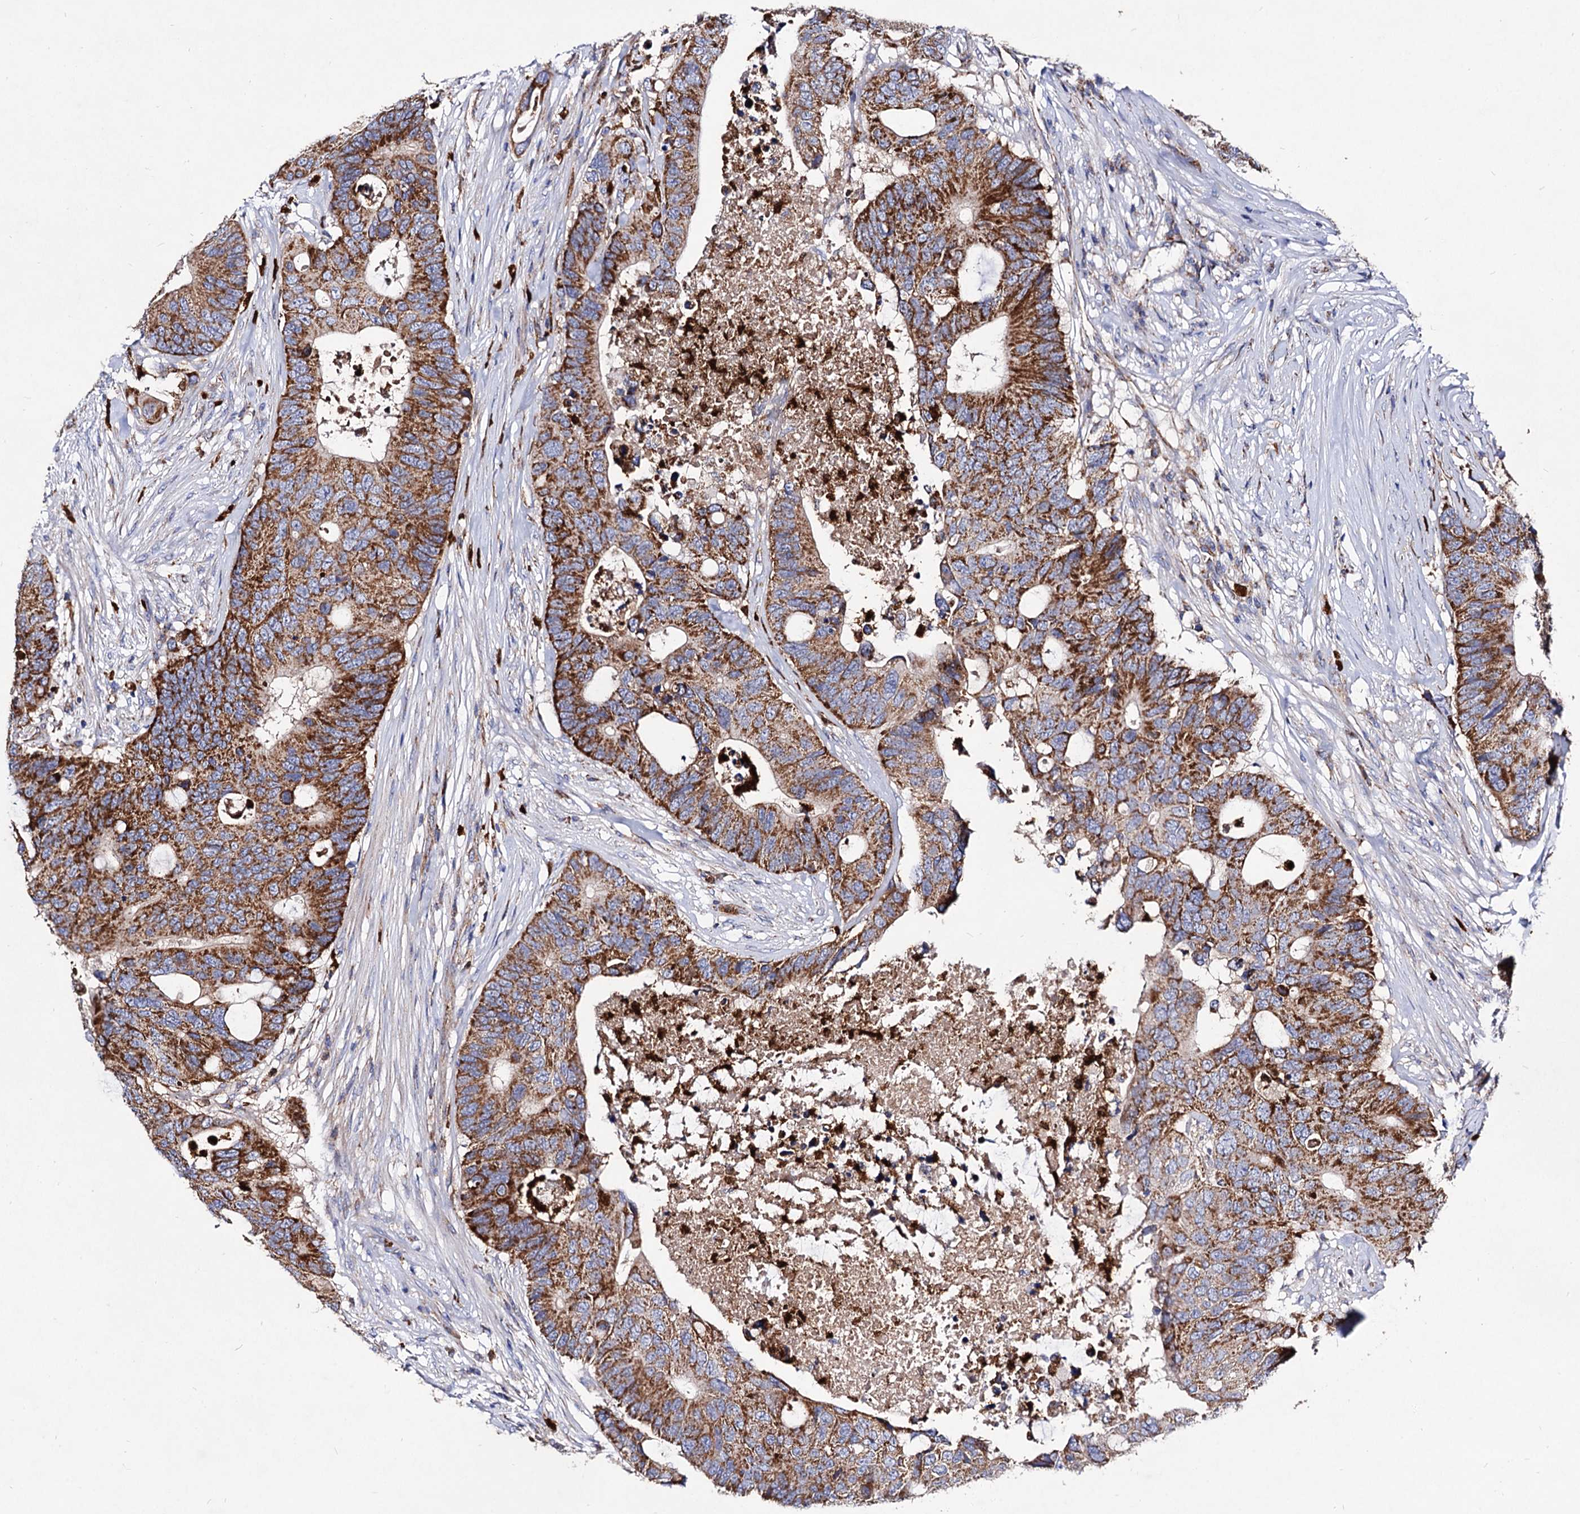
{"staining": {"intensity": "strong", "quantity": ">75%", "location": "cytoplasmic/membranous"}, "tissue": "colorectal cancer", "cell_type": "Tumor cells", "image_type": "cancer", "snomed": [{"axis": "morphology", "description": "Adenocarcinoma, NOS"}, {"axis": "topography", "description": "Colon"}], "caption": "Tumor cells demonstrate high levels of strong cytoplasmic/membranous positivity in approximately >75% of cells in human adenocarcinoma (colorectal).", "gene": "ACAD9", "patient": {"sex": "male", "age": 71}}